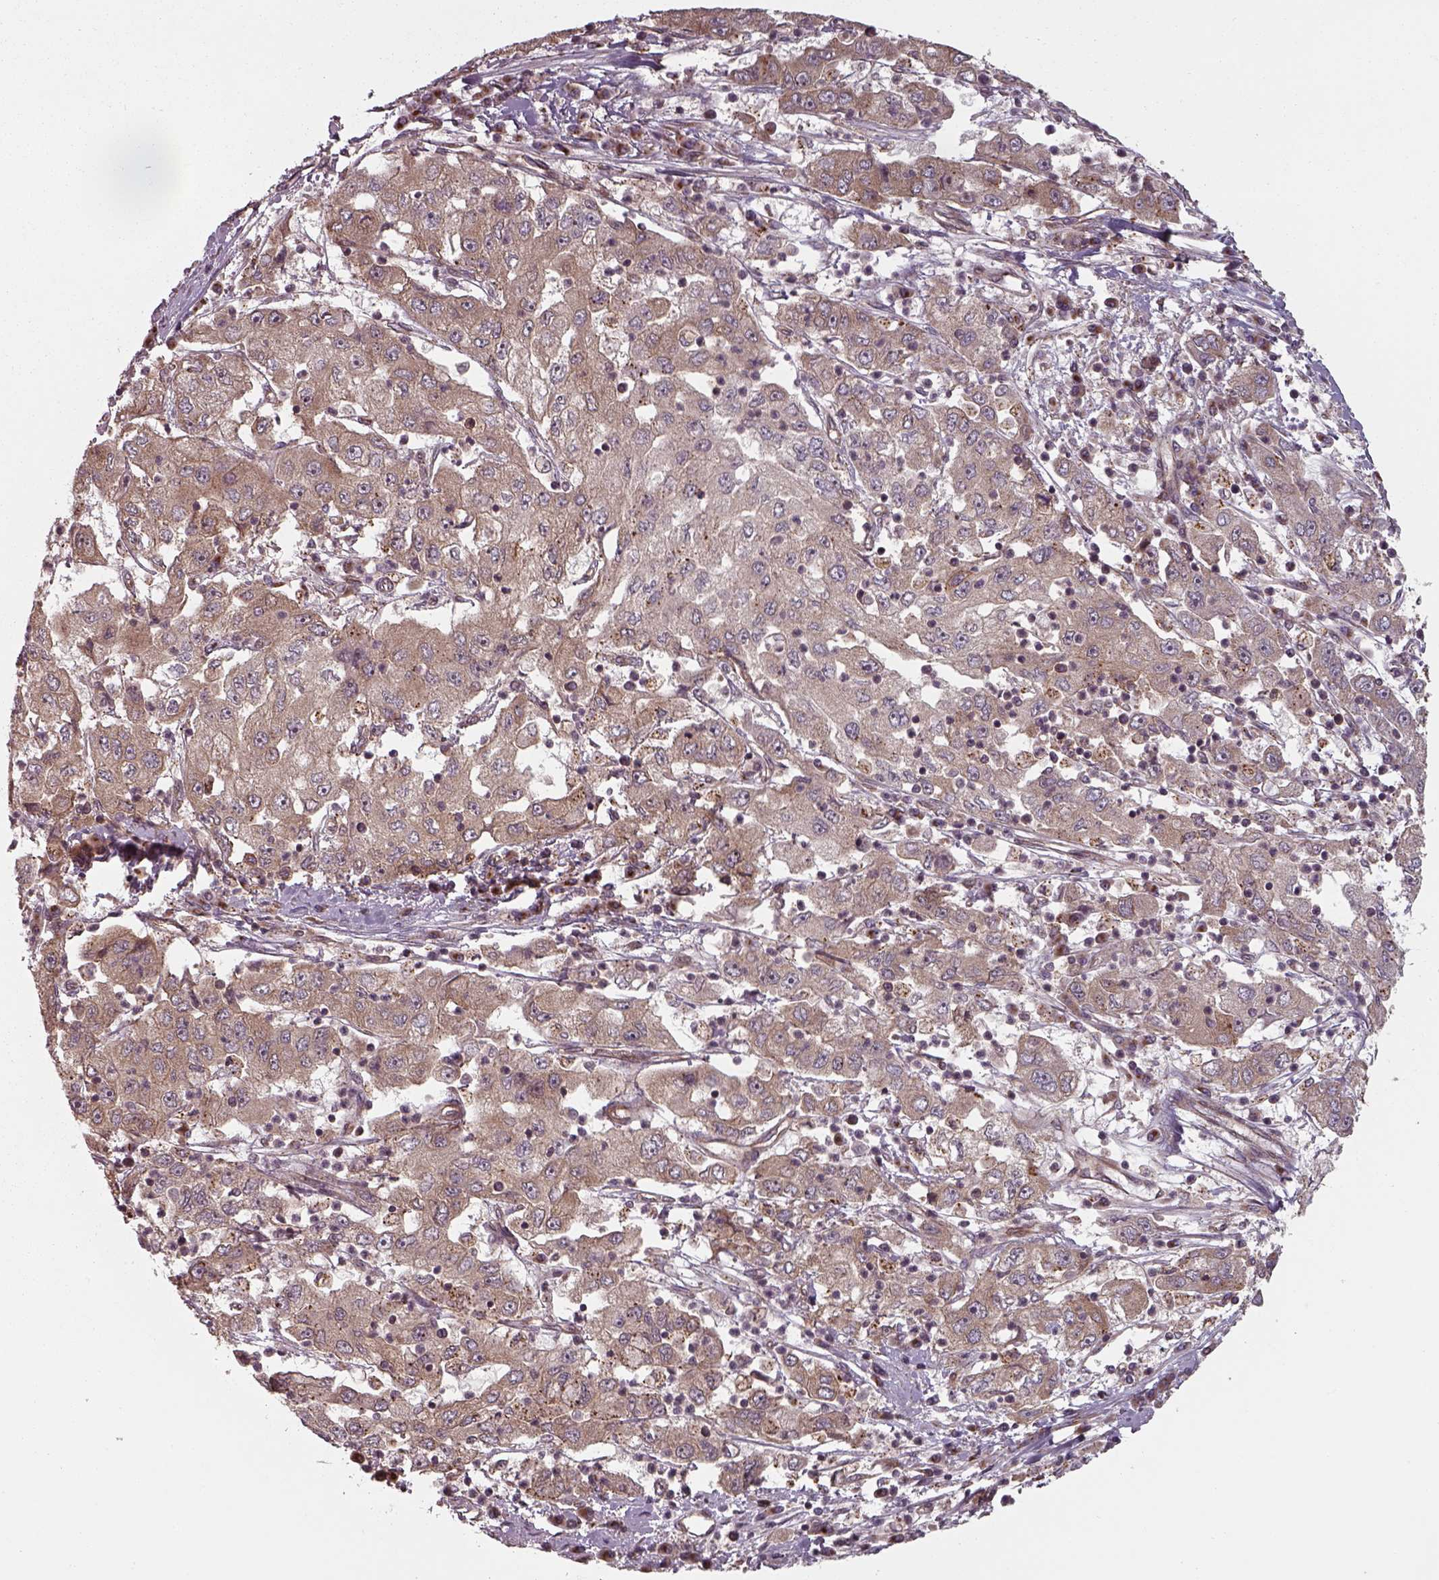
{"staining": {"intensity": "weak", "quantity": ">75%", "location": "cytoplasmic/membranous"}, "tissue": "cervical cancer", "cell_type": "Tumor cells", "image_type": "cancer", "snomed": [{"axis": "morphology", "description": "Squamous cell carcinoma, NOS"}, {"axis": "topography", "description": "Cervix"}], "caption": "A photomicrograph showing weak cytoplasmic/membranous positivity in approximately >75% of tumor cells in squamous cell carcinoma (cervical), as visualized by brown immunohistochemical staining.", "gene": "CHMP3", "patient": {"sex": "female", "age": 36}}